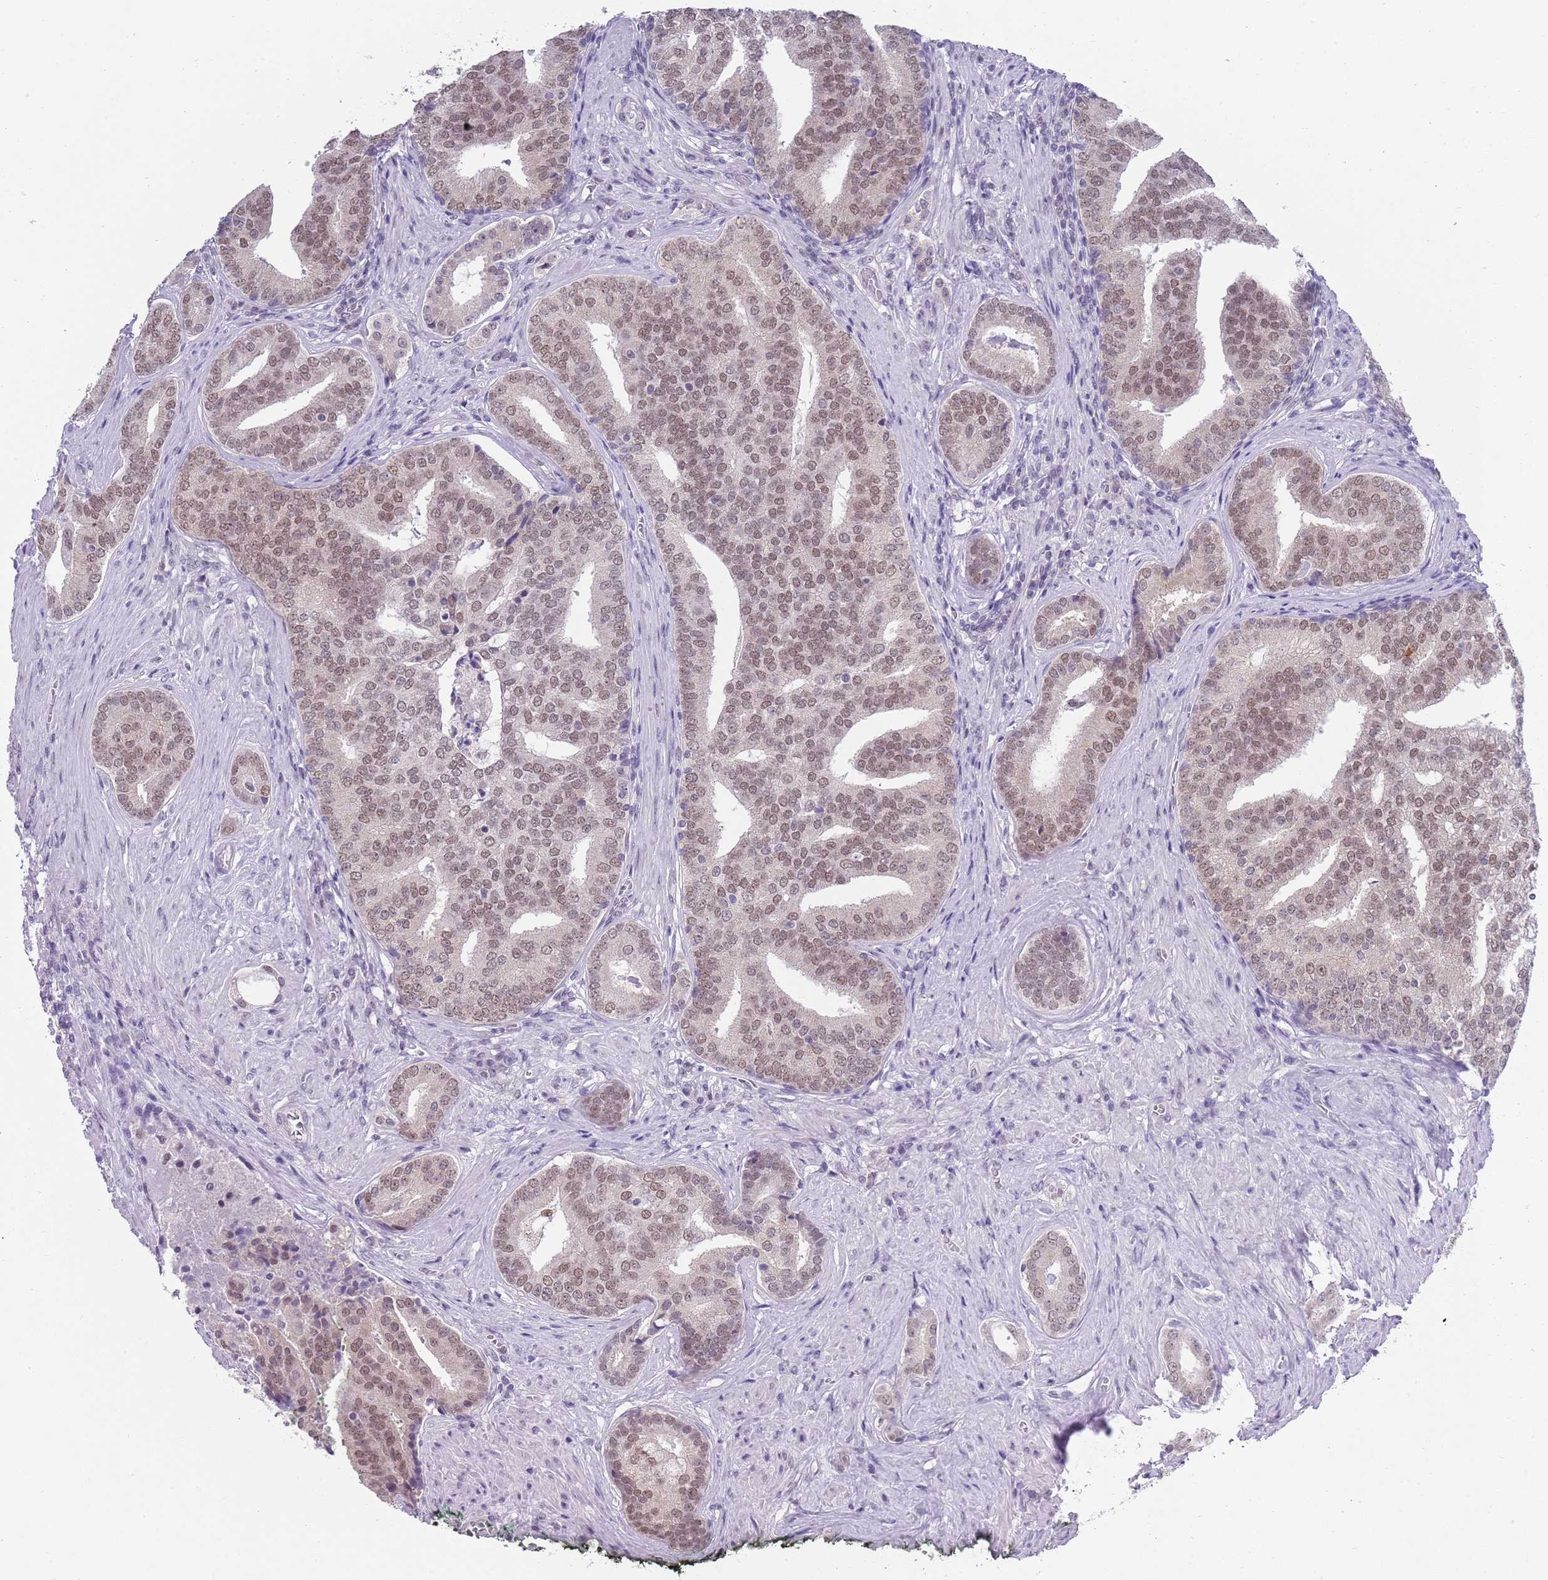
{"staining": {"intensity": "weak", "quantity": ">75%", "location": "nuclear"}, "tissue": "prostate cancer", "cell_type": "Tumor cells", "image_type": "cancer", "snomed": [{"axis": "morphology", "description": "Adenocarcinoma, High grade"}, {"axis": "topography", "description": "Prostate"}], "caption": "Prostate cancer (high-grade adenocarcinoma) was stained to show a protein in brown. There is low levels of weak nuclear staining in approximately >75% of tumor cells.", "gene": "SEPHS2", "patient": {"sex": "male", "age": 55}}